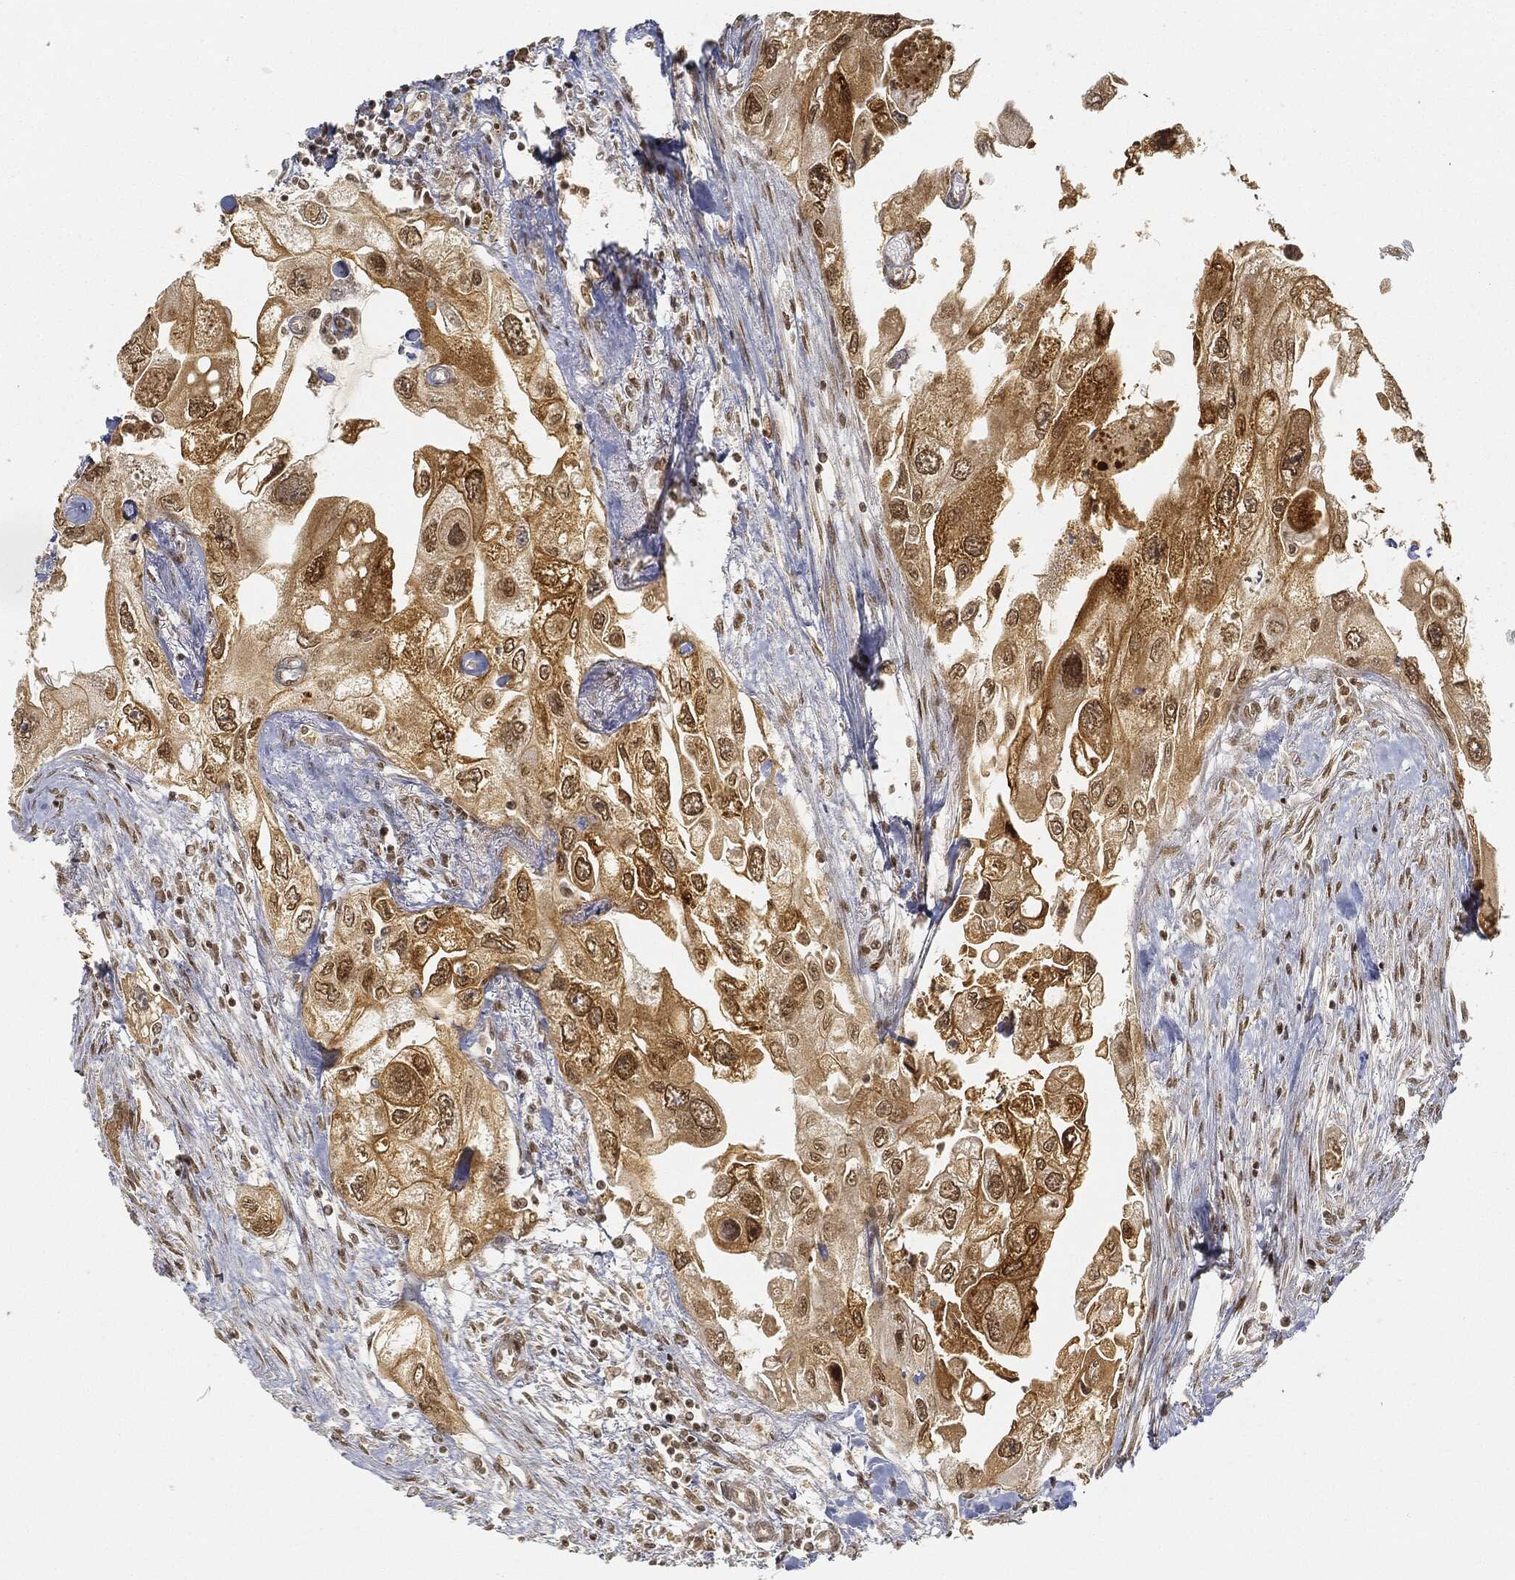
{"staining": {"intensity": "moderate", "quantity": "25%-75%", "location": "cytoplasmic/membranous,nuclear"}, "tissue": "urothelial cancer", "cell_type": "Tumor cells", "image_type": "cancer", "snomed": [{"axis": "morphology", "description": "Urothelial carcinoma, High grade"}, {"axis": "topography", "description": "Urinary bladder"}], "caption": "Immunohistochemical staining of human high-grade urothelial carcinoma reveals moderate cytoplasmic/membranous and nuclear protein staining in about 25%-75% of tumor cells. Immunohistochemistry (ihc) stains the protein in brown and the nuclei are stained blue.", "gene": "CIB1", "patient": {"sex": "male", "age": 59}}